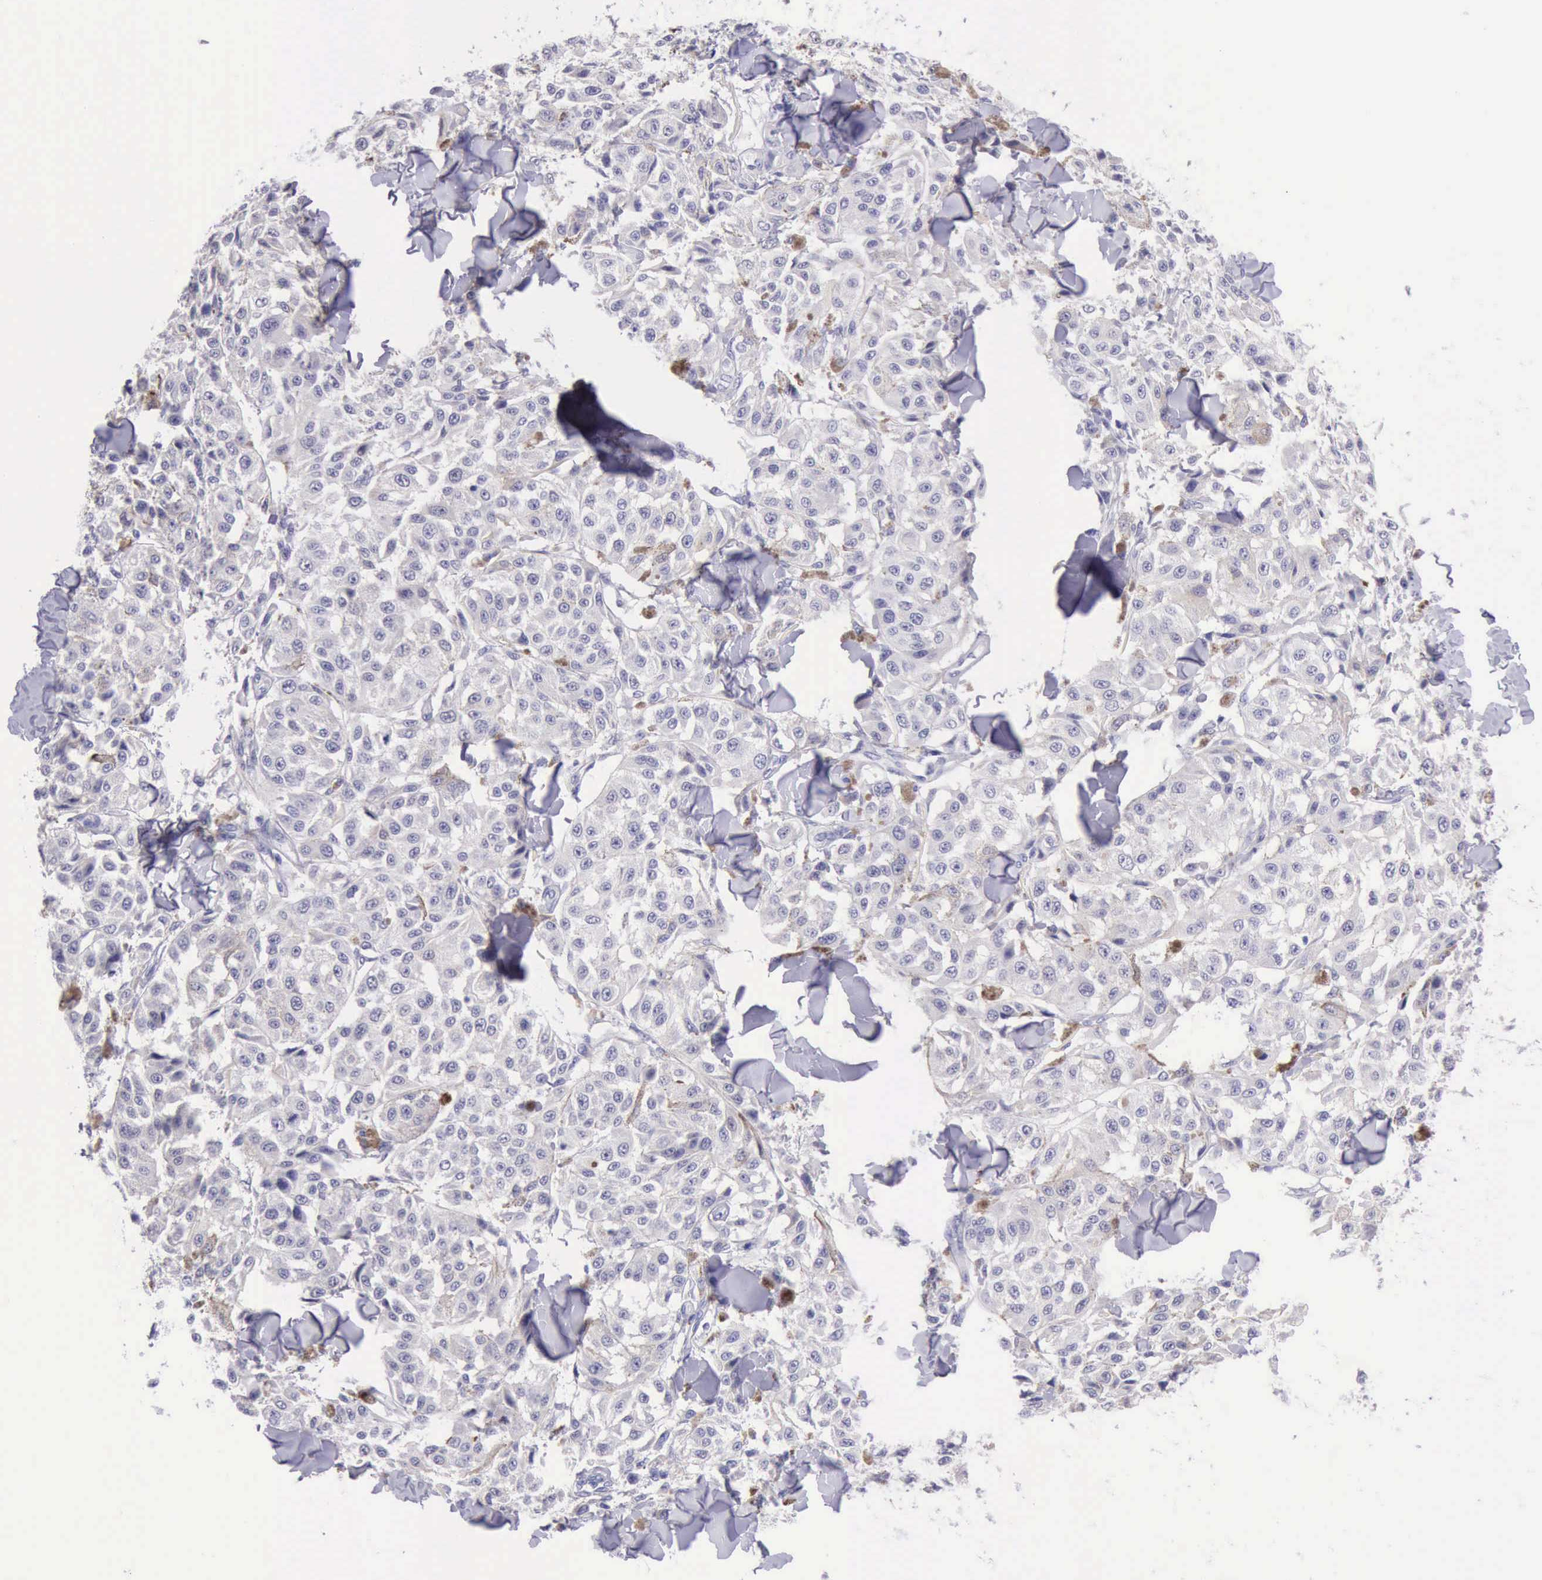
{"staining": {"intensity": "negative", "quantity": "none", "location": "none"}, "tissue": "melanoma", "cell_type": "Tumor cells", "image_type": "cancer", "snomed": [{"axis": "morphology", "description": "Malignant melanoma, NOS"}, {"axis": "topography", "description": "Skin"}], "caption": "This is a histopathology image of immunohistochemistry staining of malignant melanoma, which shows no positivity in tumor cells.", "gene": "LRFN5", "patient": {"sex": "female", "age": 64}}